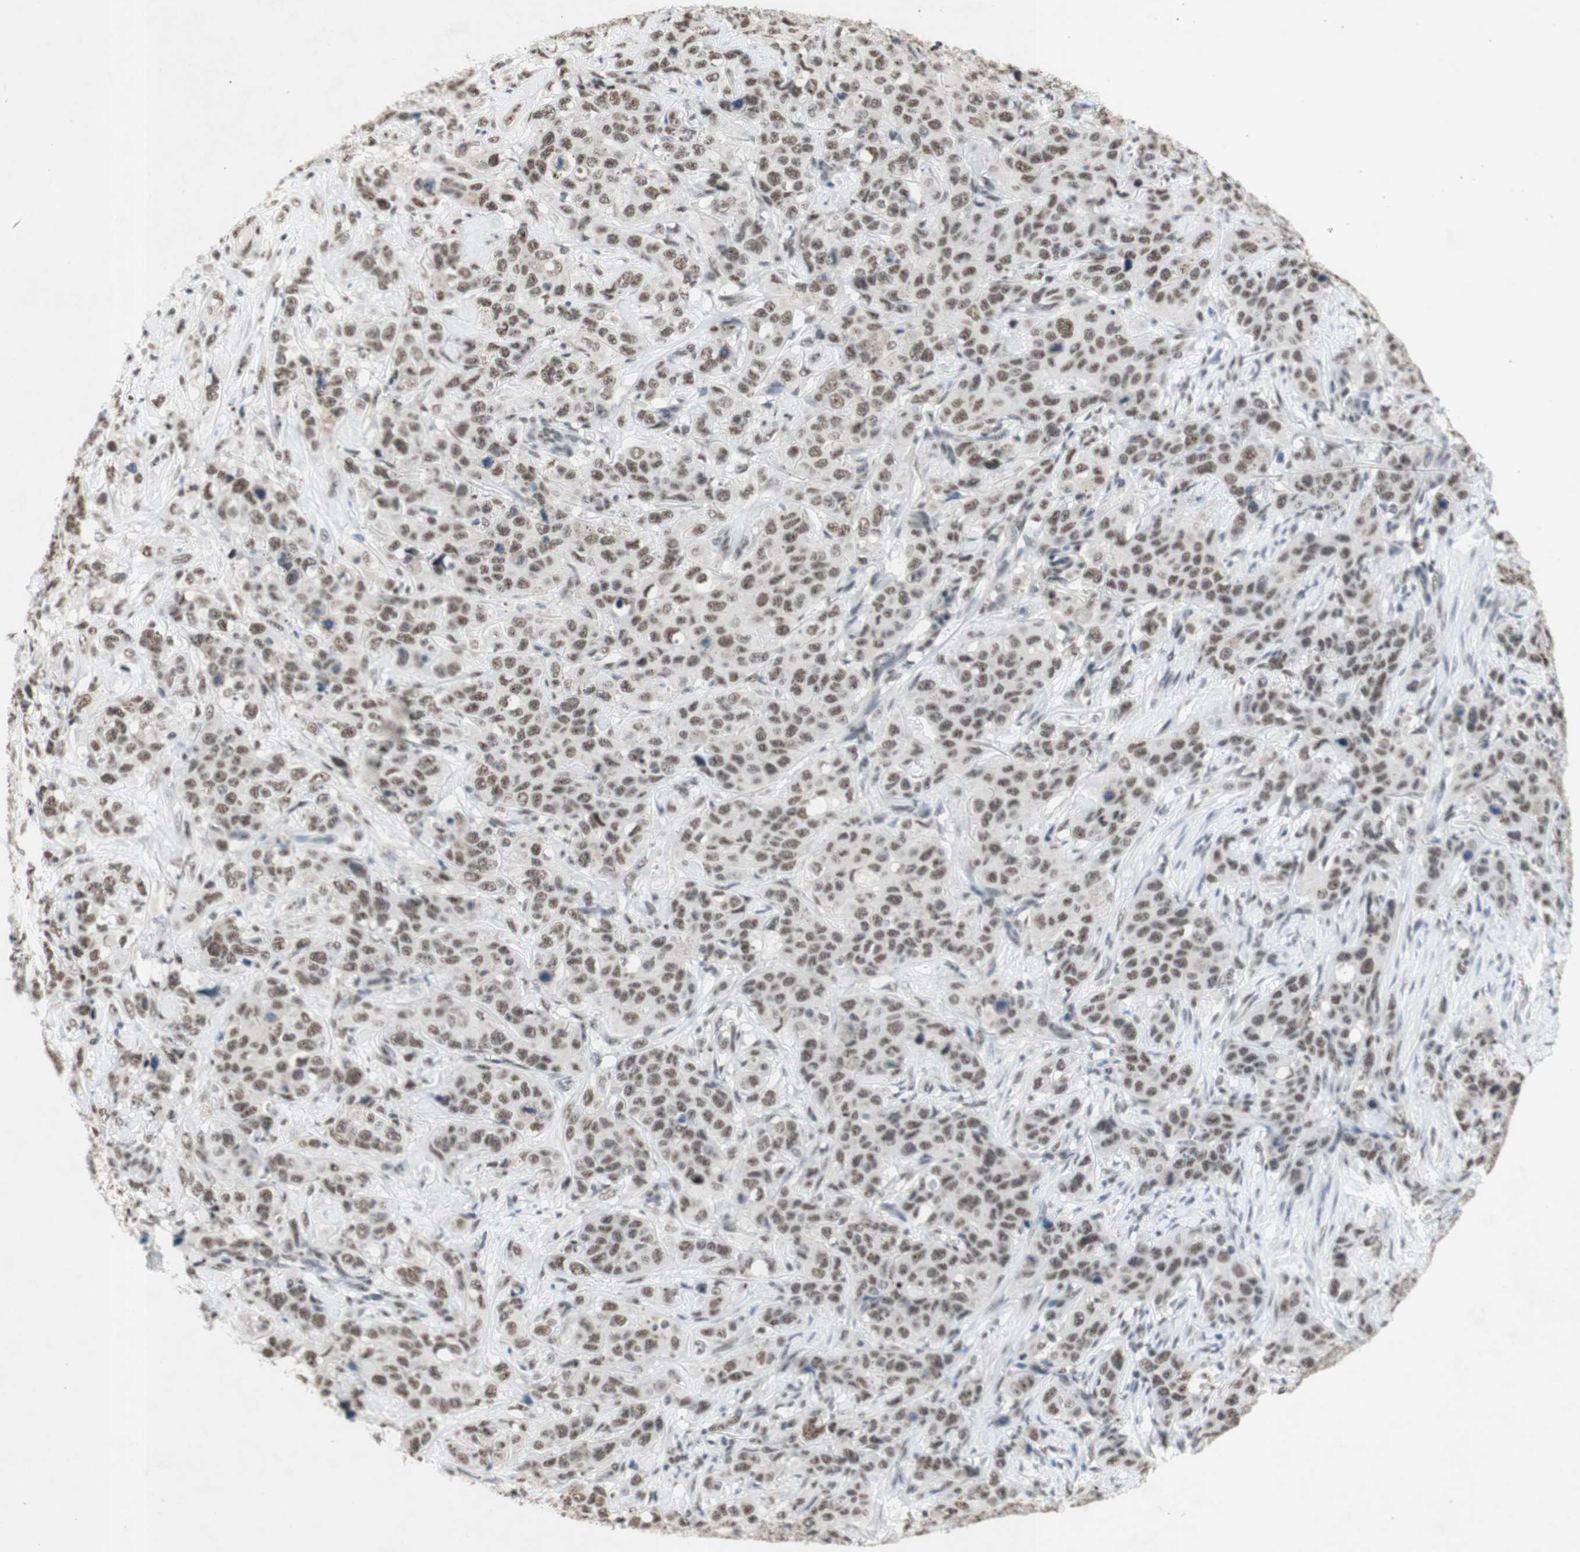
{"staining": {"intensity": "moderate", "quantity": ">75%", "location": "nuclear"}, "tissue": "stomach cancer", "cell_type": "Tumor cells", "image_type": "cancer", "snomed": [{"axis": "morphology", "description": "Adenocarcinoma, NOS"}, {"axis": "topography", "description": "Stomach"}], "caption": "A medium amount of moderate nuclear staining is present in approximately >75% of tumor cells in stomach adenocarcinoma tissue.", "gene": "SNRPB", "patient": {"sex": "male", "age": 48}}